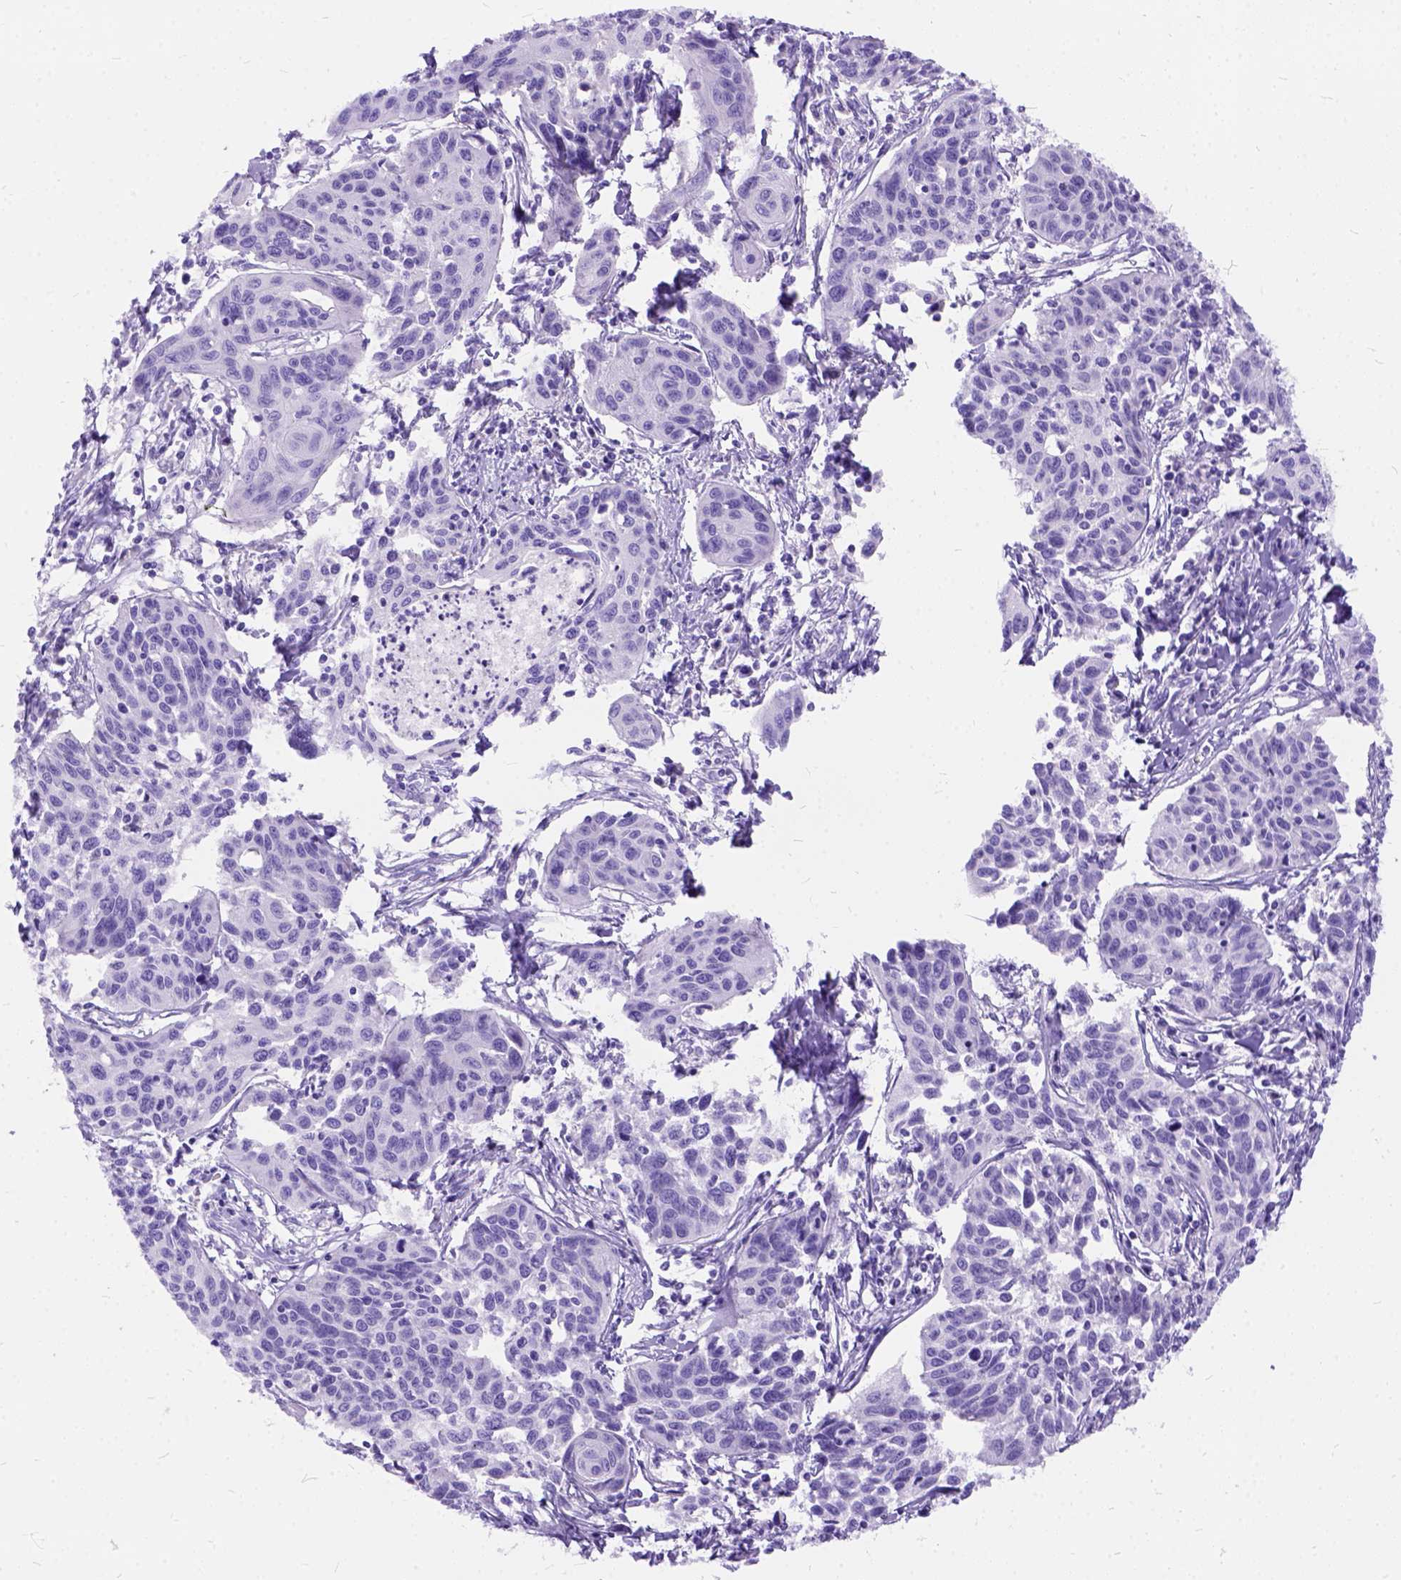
{"staining": {"intensity": "negative", "quantity": "none", "location": "none"}, "tissue": "cervical cancer", "cell_type": "Tumor cells", "image_type": "cancer", "snomed": [{"axis": "morphology", "description": "Squamous cell carcinoma, NOS"}, {"axis": "topography", "description": "Cervix"}], "caption": "Cervical cancer (squamous cell carcinoma) was stained to show a protein in brown. There is no significant staining in tumor cells.", "gene": "C1QTNF3", "patient": {"sex": "female", "age": 31}}